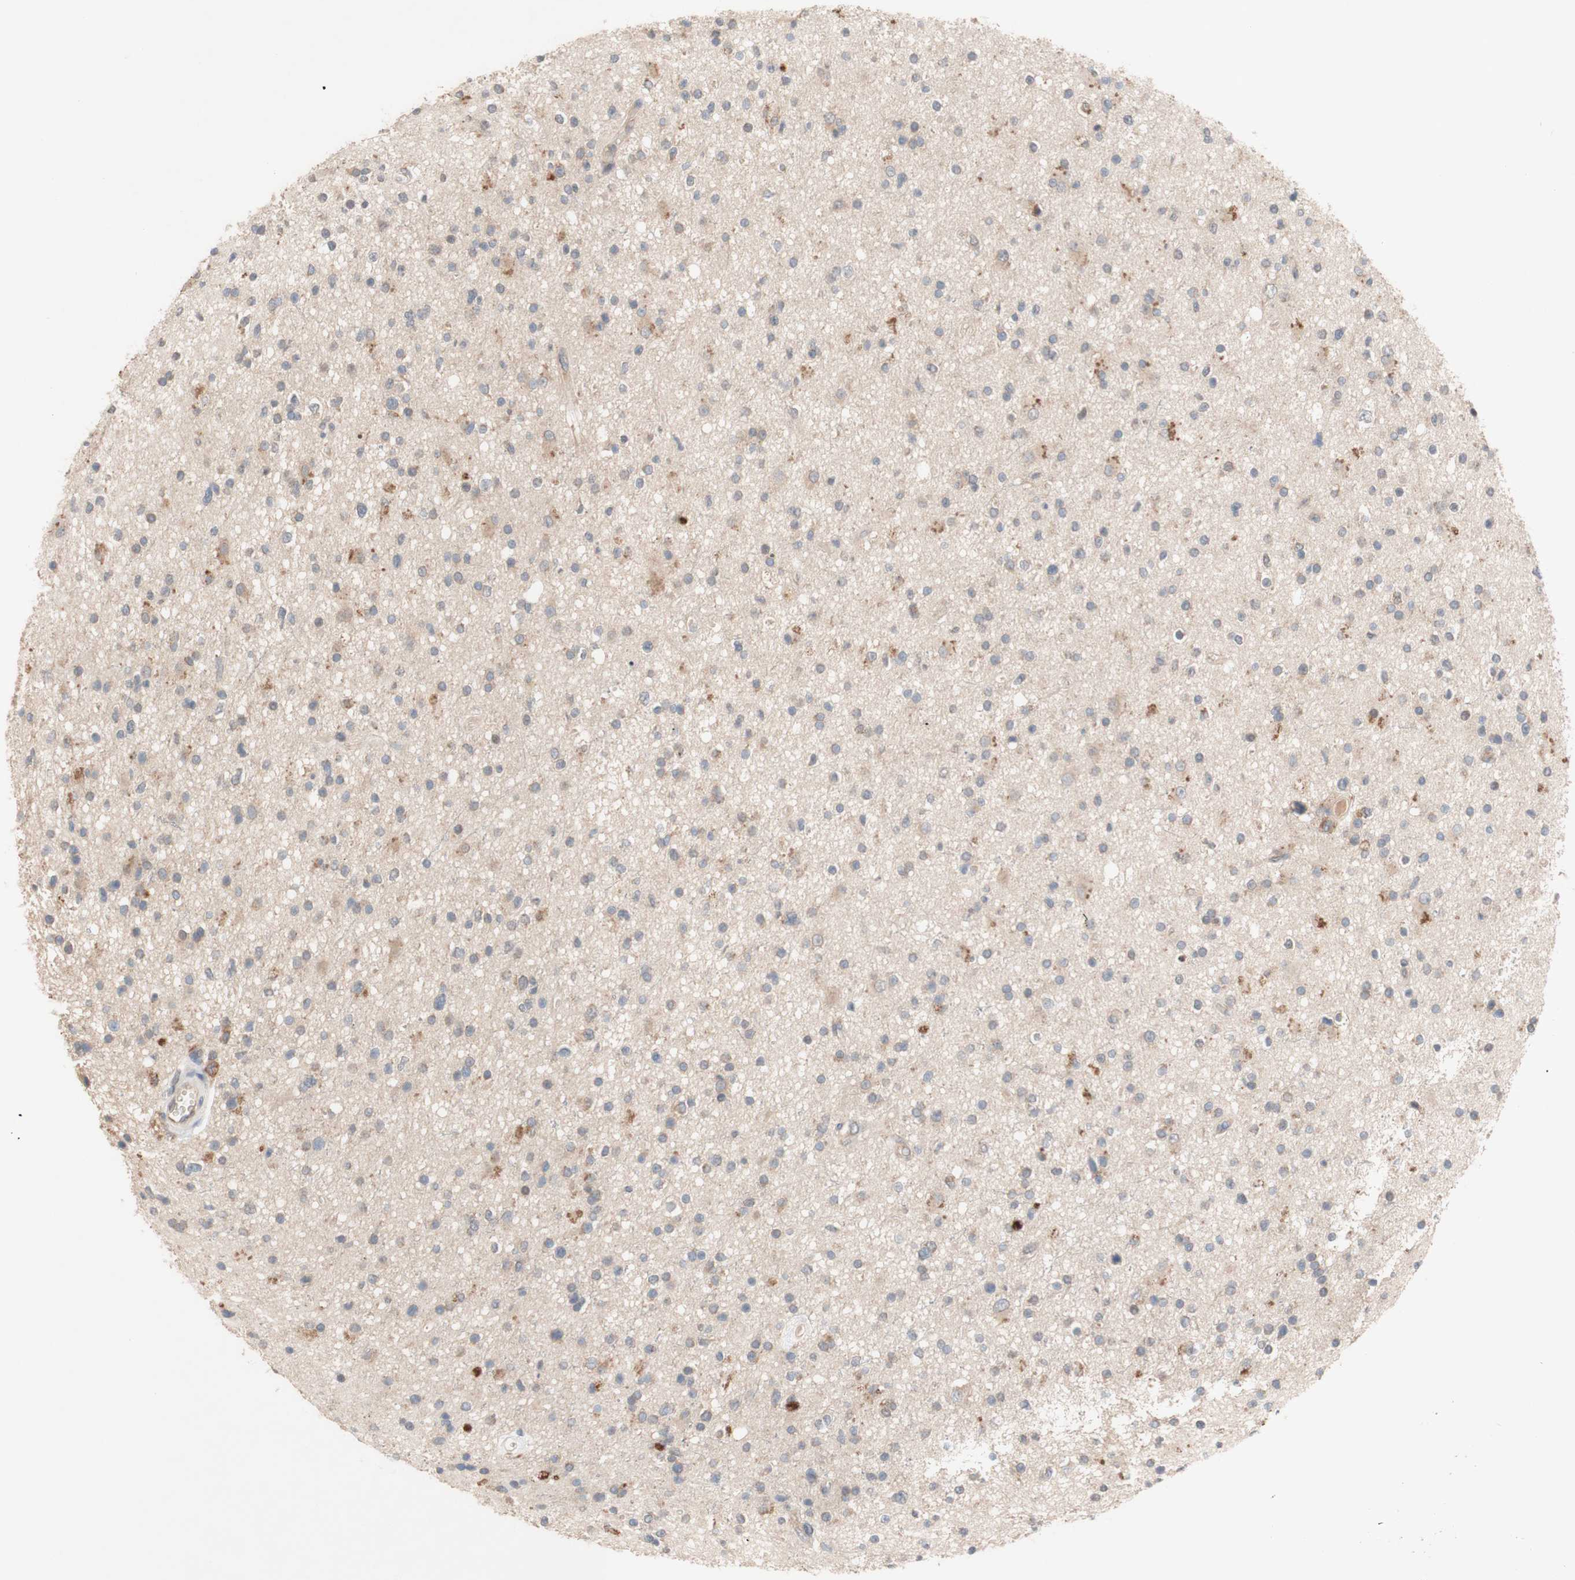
{"staining": {"intensity": "weak", "quantity": "25%-75%", "location": "cytoplasmic/membranous"}, "tissue": "glioma", "cell_type": "Tumor cells", "image_type": "cancer", "snomed": [{"axis": "morphology", "description": "Glioma, malignant, High grade"}, {"axis": "topography", "description": "Brain"}], "caption": "An IHC photomicrograph of neoplastic tissue is shown. Protein staining in brown labels weak cytoplasmic/membranous positivity in malignant glioma (high-grade) within tumor cells.", "gene": "PEX2", "patient": {"sex": "male", "age": 33}}